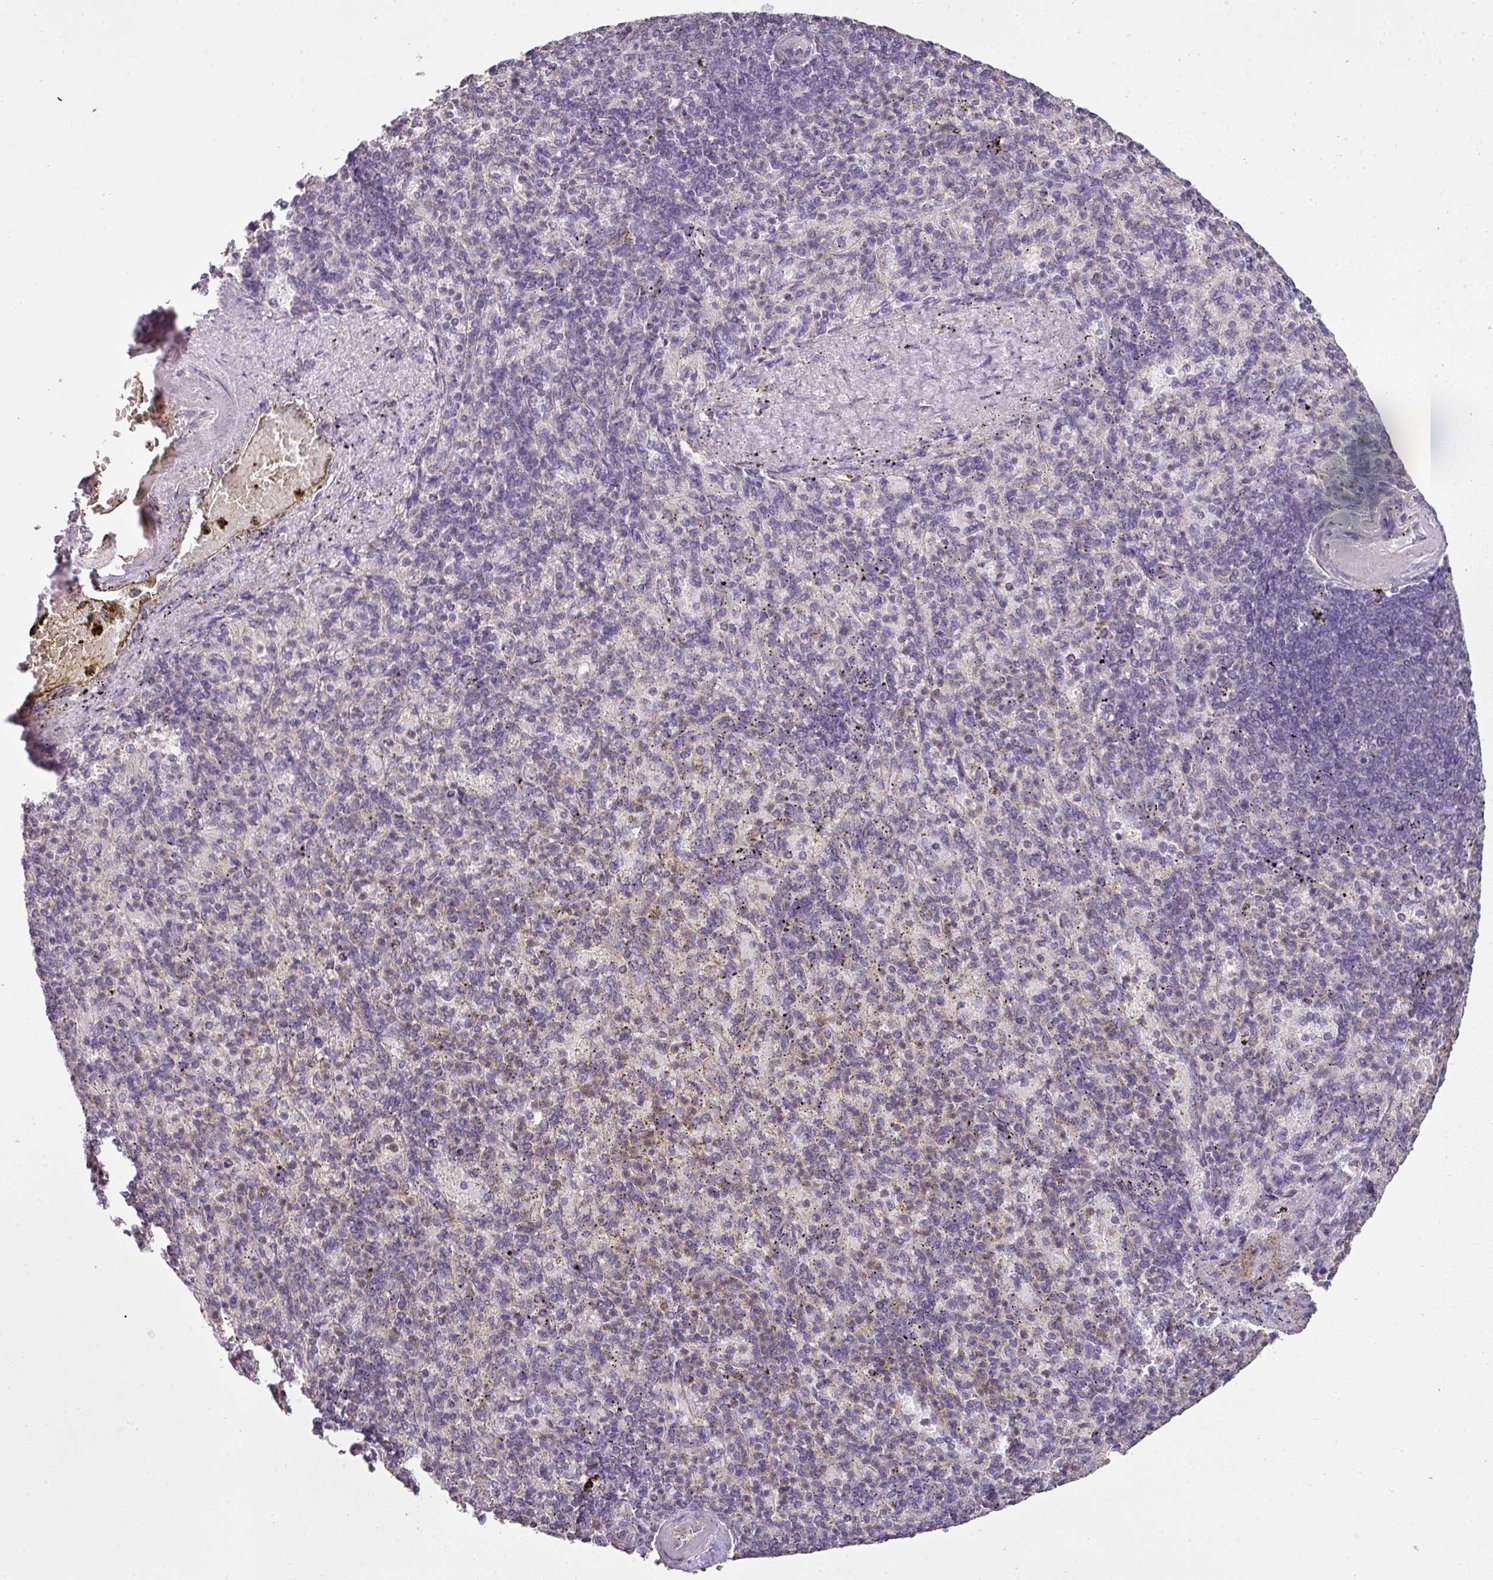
{"staining": {"intensity": "negative", "quantity": "none", "location": "none"}, "tissue": "spleen", "cell_type": "Cells in red pulp", "image_type": "normal", "snomed": [{"axis": "morphology", "description": "Normal tissue, NOS"}, {"axis": "topography", "description": "Spleen"}], "caption": "Immunohistochemistry (IHC) histopathology image of normal spleen: spleen stained with DAB (3,3'-diaminobenzidine) displays no significant protein expression in cells in red pulp.", "gene": "PALS2", "patient": {"sex": "female", "age": 74}}